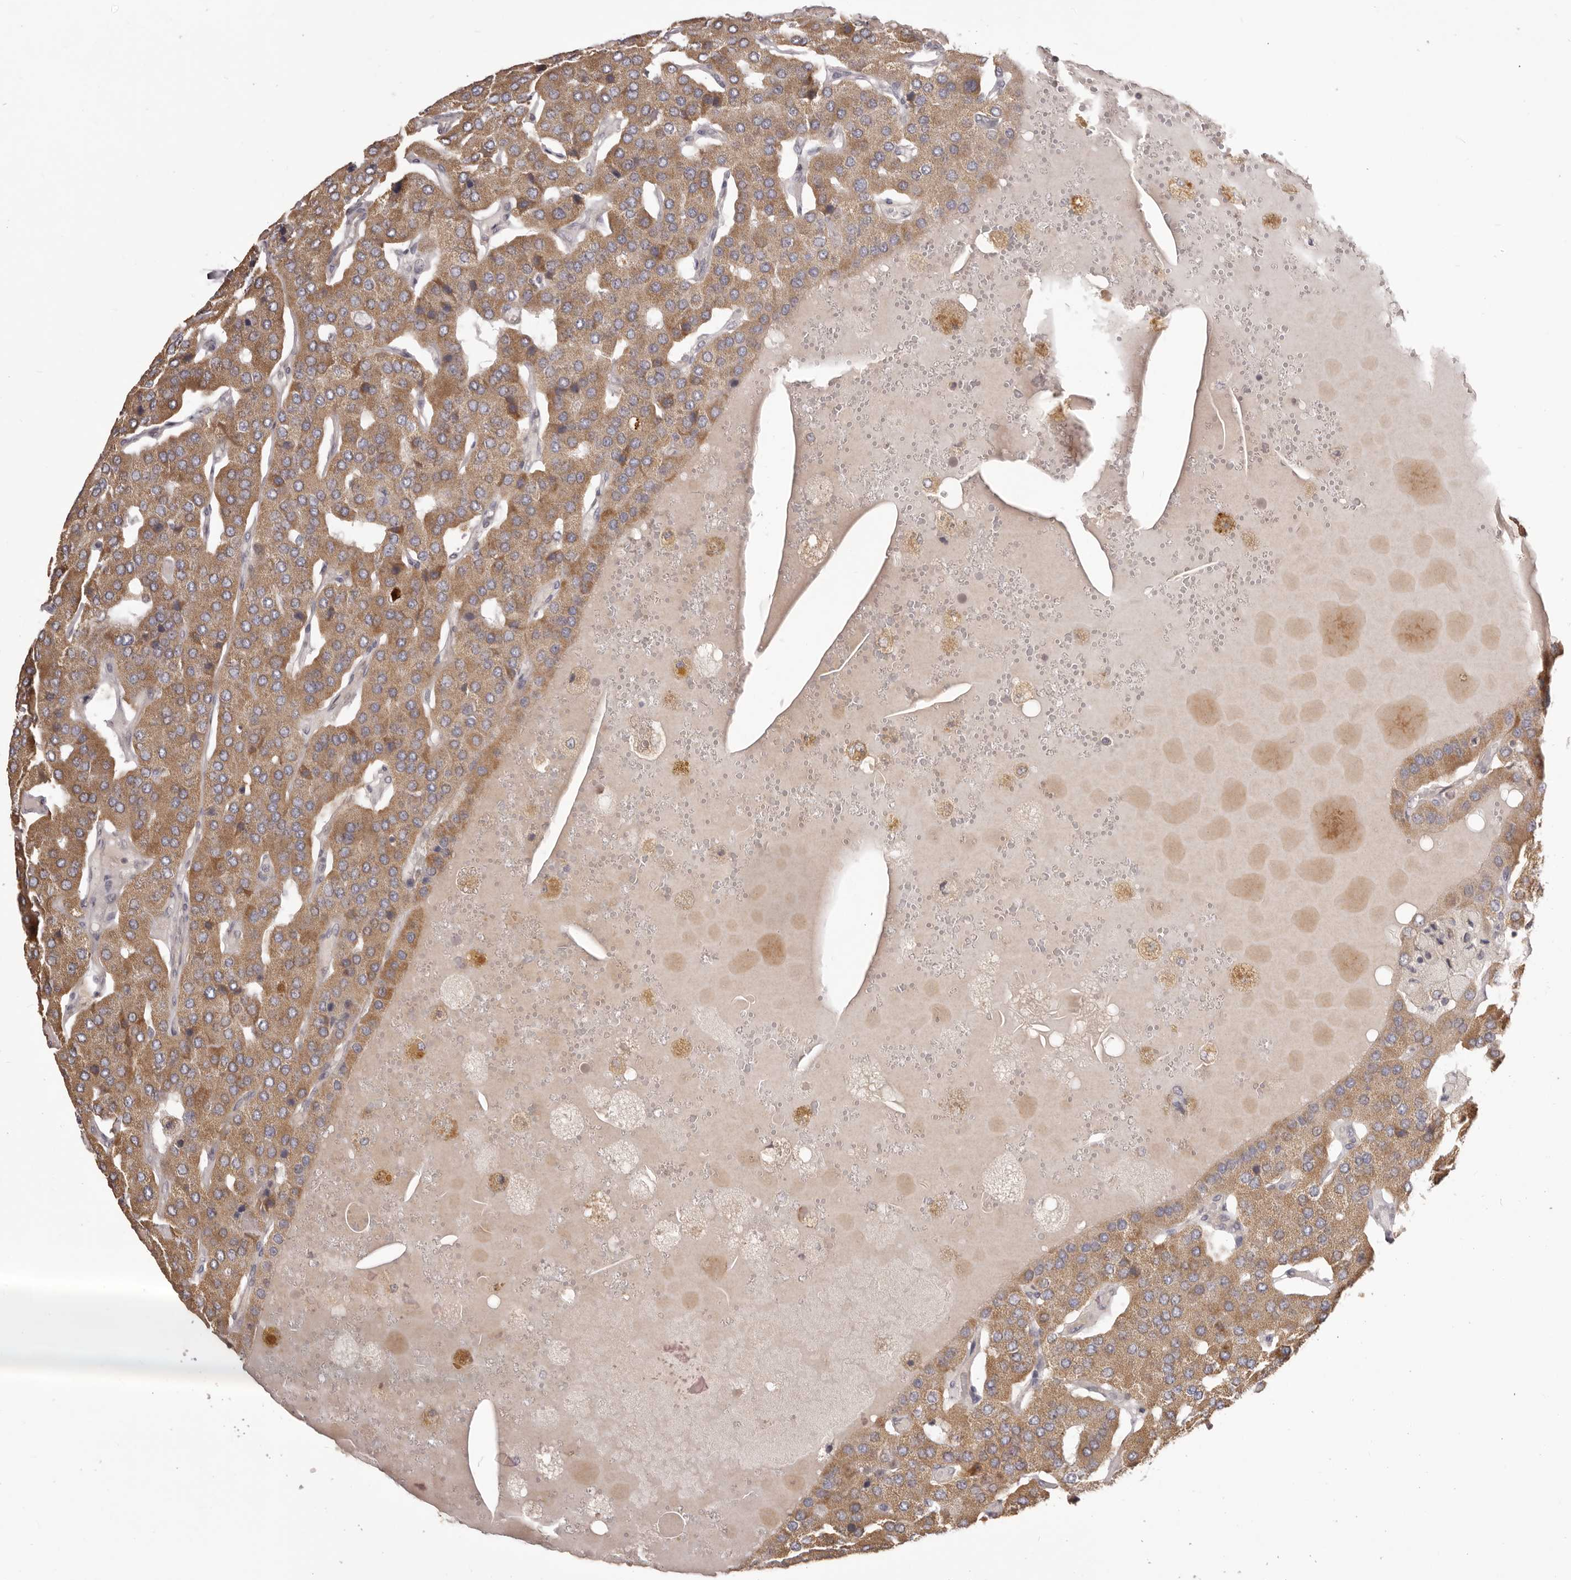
{"staining": {"intensity": "moderate", "quantity": ">75%", "location": "cytoplasmic/membranous"}, "tissue": "parathyroid gland", "cell_type": "Glandular cells", "image_type": "normal", "snomed": [{"axis": "morphology", "description": "Normal tissue, NOS"}, {"axis": "morphology", "description": "Adenoma, NOS"}, {"axis": "topography", "description": "Parathyroid gland"}], "caption": "A micrograph of parathyroid gland stained for a protein displays moderate cytoplasmic/membranous brown staining in glandular cells. (DAB (3,3'-diaminobenzidine) = brown stain, brightfield microscopy at high magnification).", "gene": "HRH1", "patient": {"sex": "female", "age": 86}}